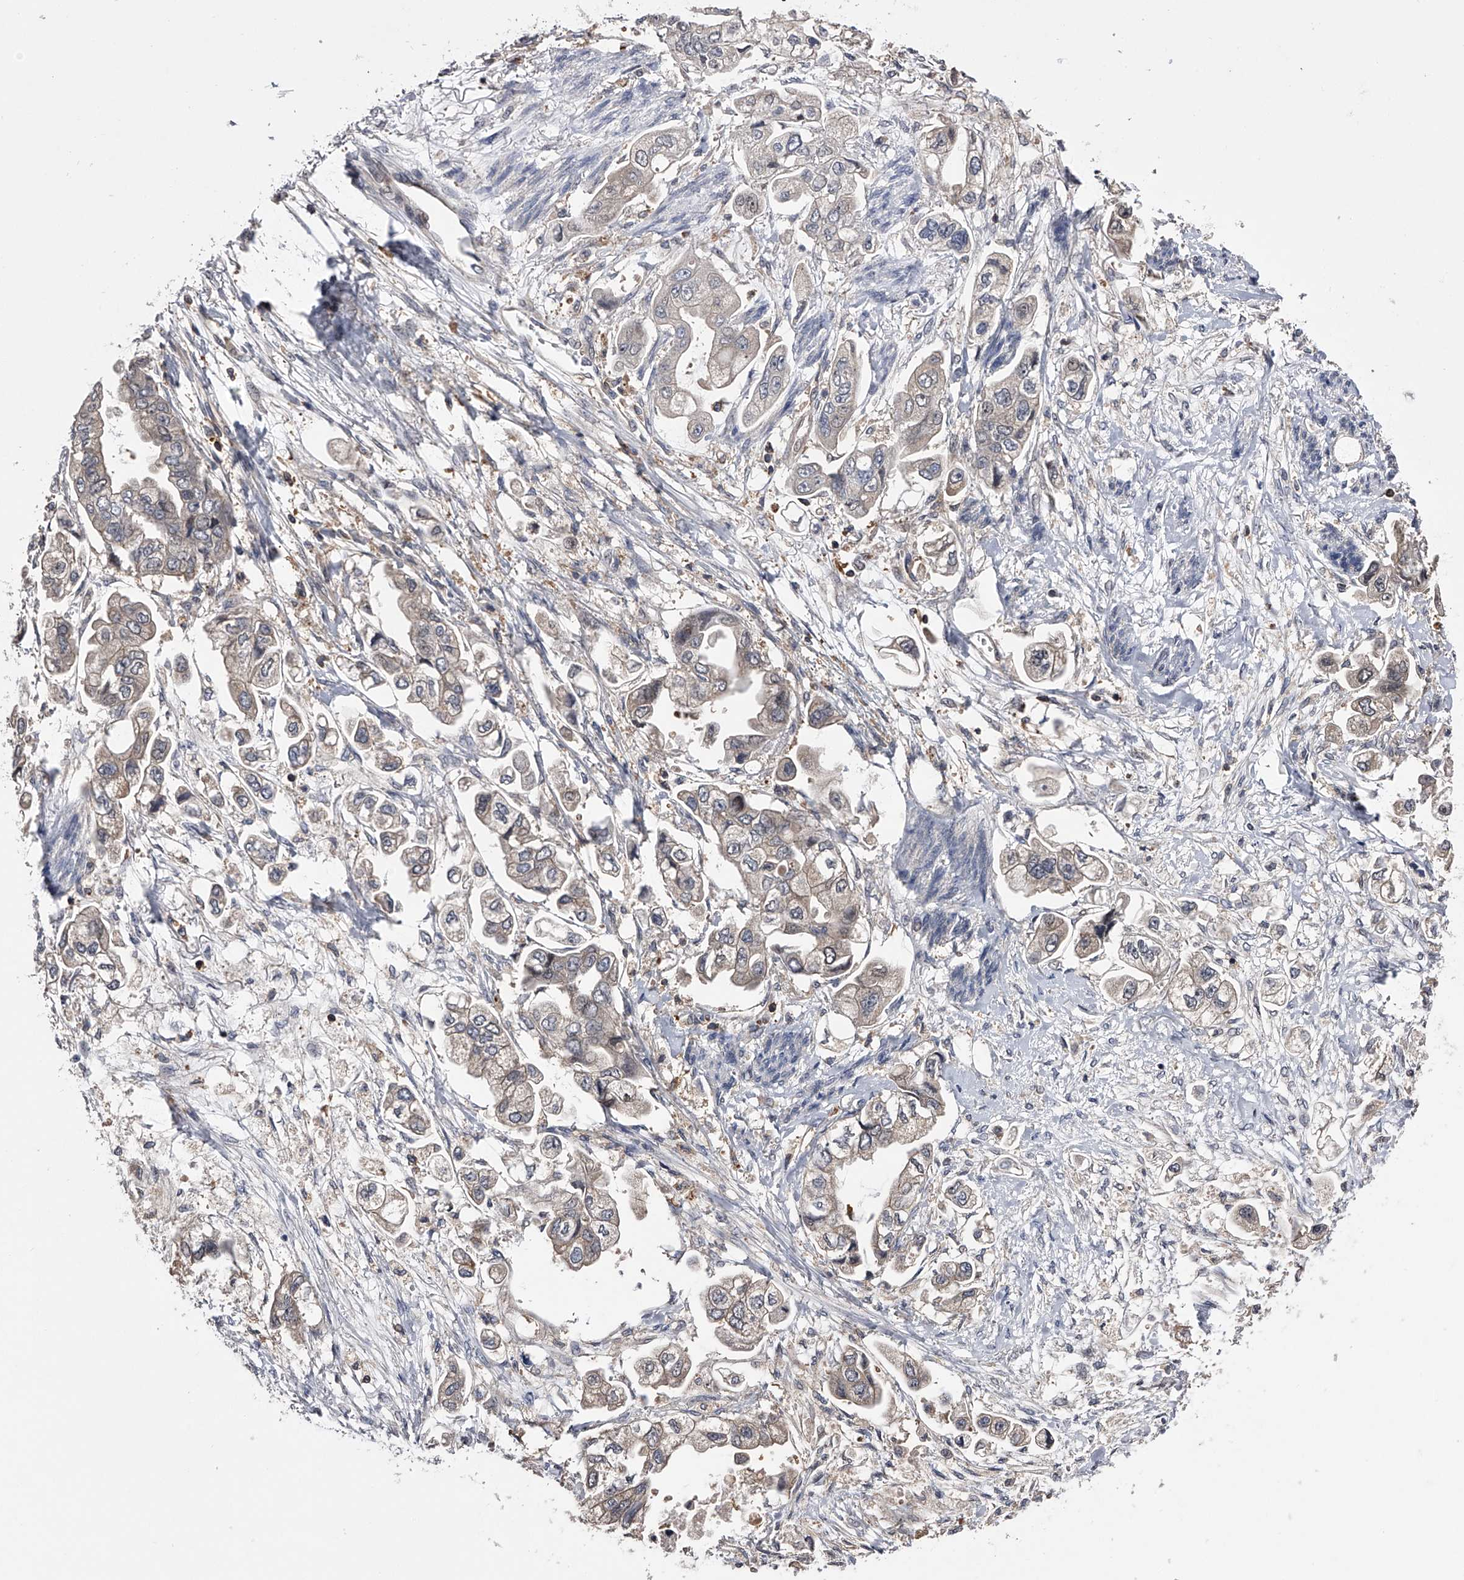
{"staining": {"intensity": "weak", "quantity": "<25%", "location": "cytoplasmic/membranous"}, "tissue": "stomach cancer", "cell_type": "Tumor cells", "image_type": "cancer", "snomed": [{"axis": "morphology", "description": "Adenocarcinoma, NOS"}, {"axis": "topography", "description": "Stomach"}], "caption": "A high-resolution histopathology image shows immunohistochemistry (IHC) staining of stomach cancer, which demonstrates no significant expression in tumor cells.", "gene": "PAN3", "patient": {"sex": "male", "age": 62}}